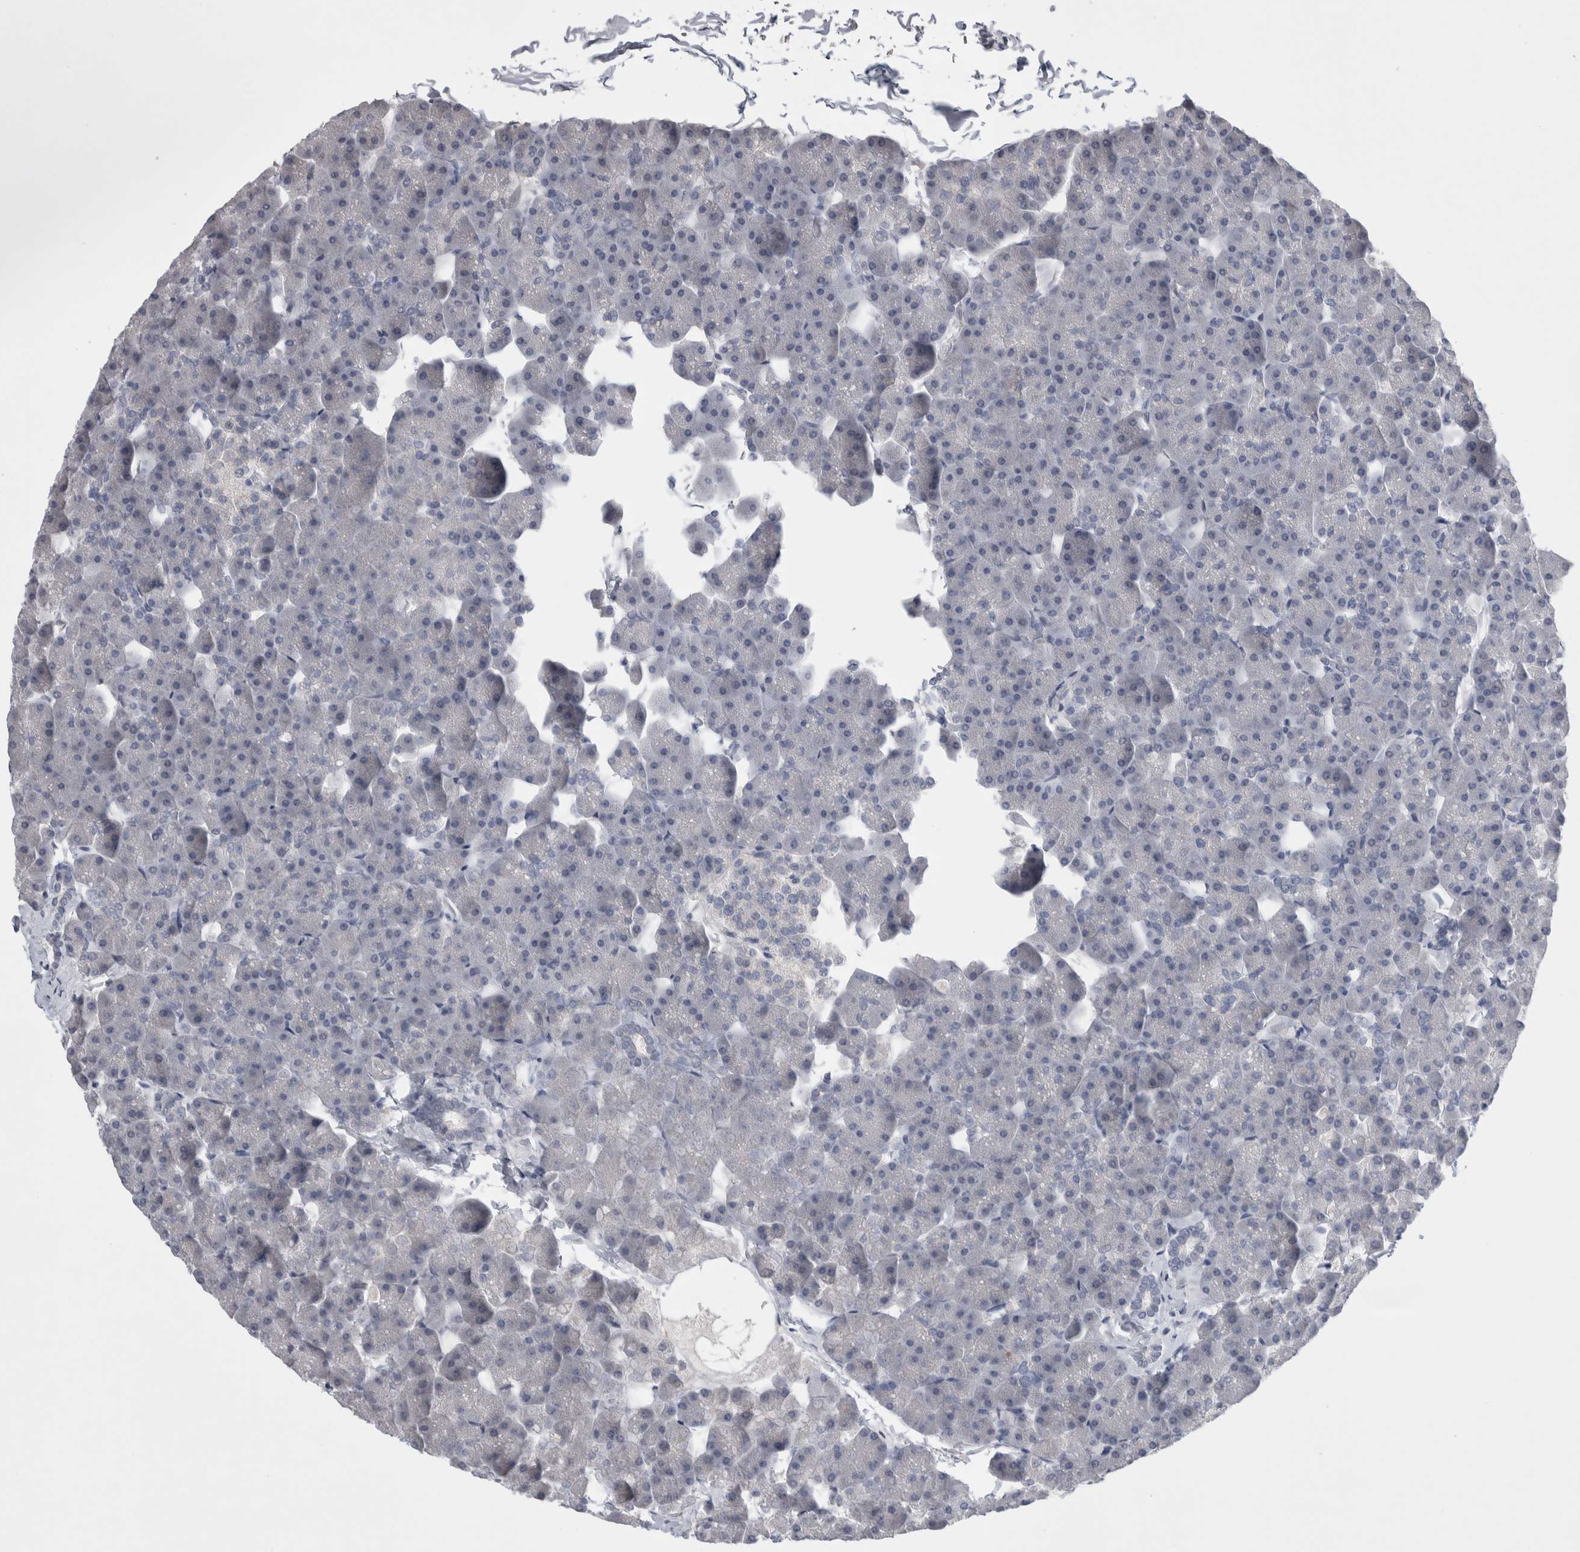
{"staining": {"intensity": "negative", "quantity": "none", "location": "none"}, "tissue": "pancreas", "cell_type": "Exocrine glandular cells", "image_type": "normal", "snomed": [{"axis": "morphology", "description": "Normal tissue, NOS"}, {"axis": "topography", "description": "Pancreas"}], "caption": "Pancreas was stained to show a protein in brown. There is no significant expression in exocrine glandular cells. The staining is performed using DAB brown chromogen with nuclei counter-stained in using hematoxylin.", "gene": "CEP131", "patient": {"sex": "male", "age": 35}}